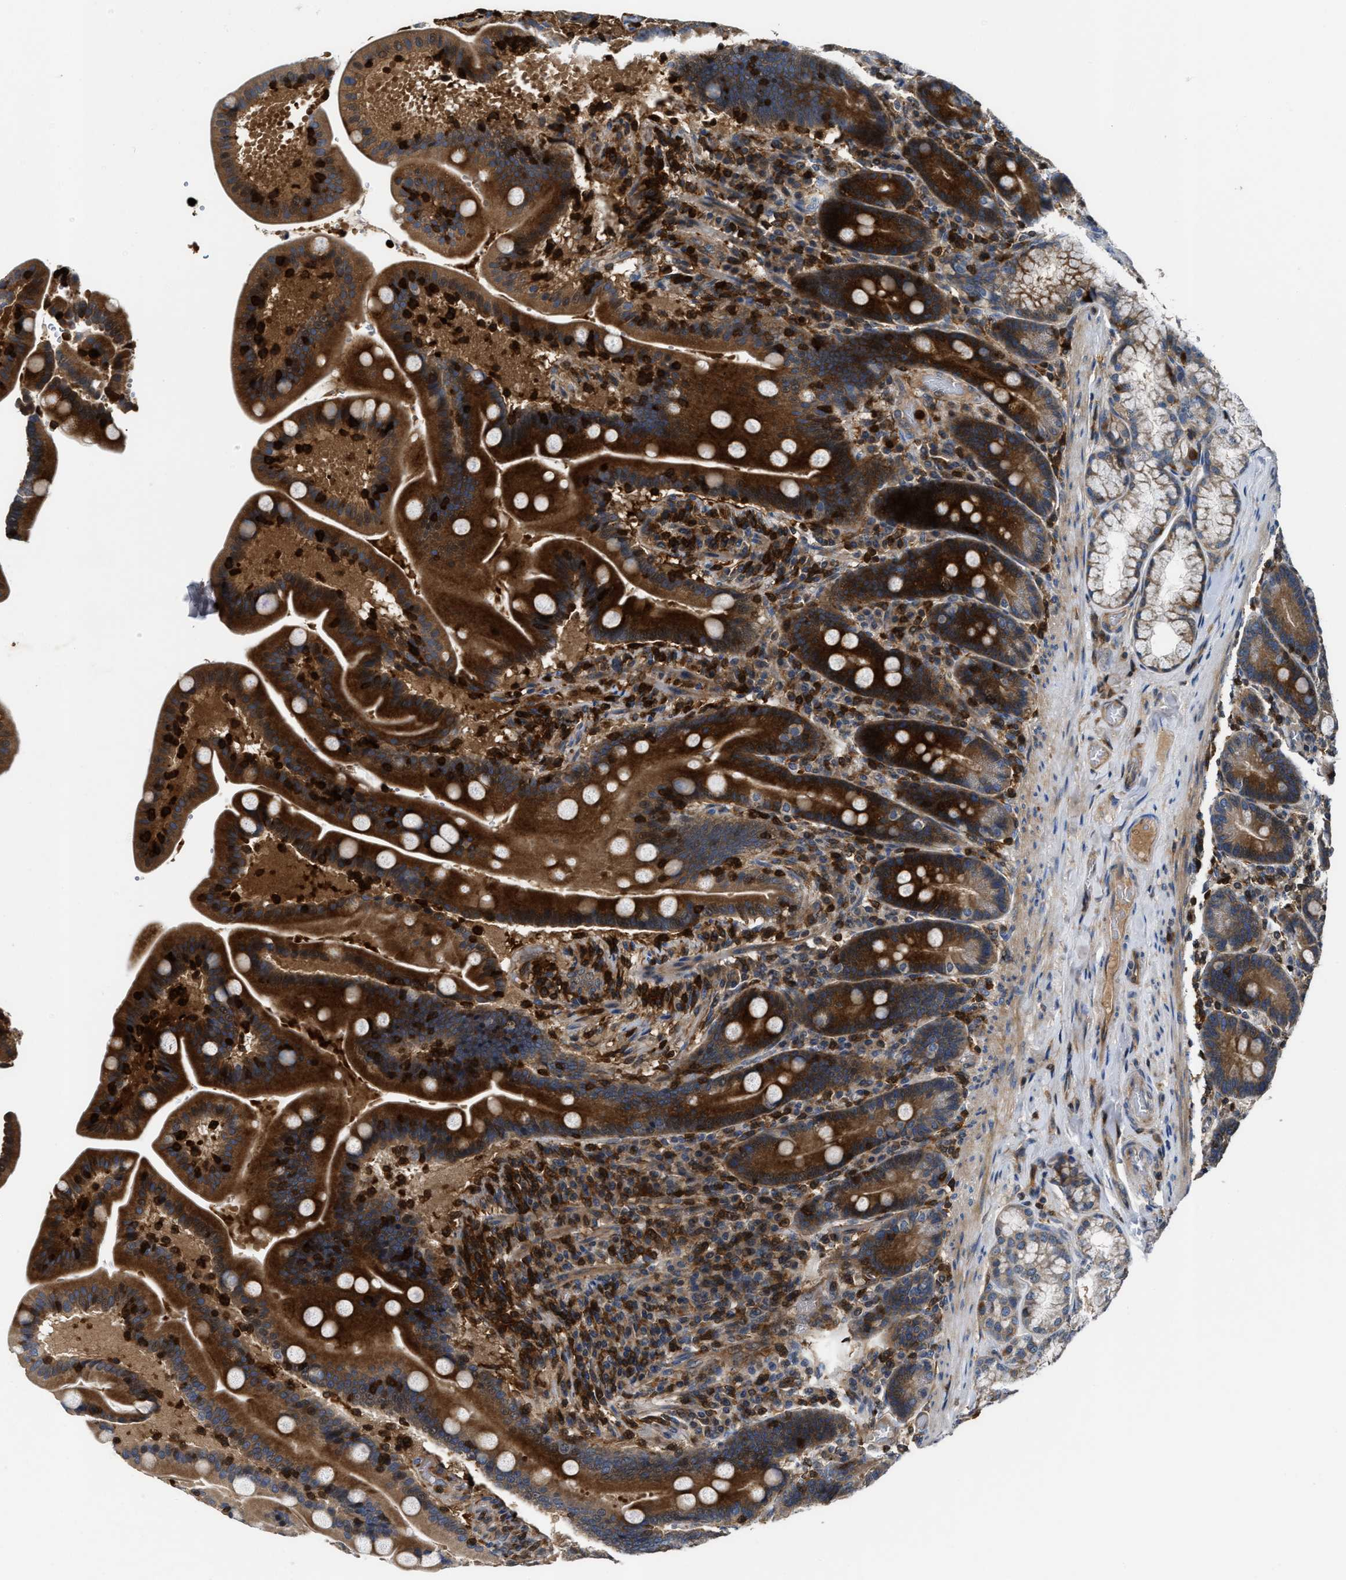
{"staining": {"intensity": "strong", "quantity": ">75%", "location": "cytoplasmic/membranous"}, "tissue": "duodenum", "cell_type": "Glandular cells", "image_type": "normal", "snomed": [{"axis": "morphology", "description": "Normal tissue, NOS"}, {"axis": "topography", "description": "Duodenum"}], "caption": "A photomicrograph of human duodenum stained for a protein shows strong cytoplasmic/membranous brown staining in glandular cells.", "gene": "OSTF1", "patient": {"sex": "male", "age": 54}}